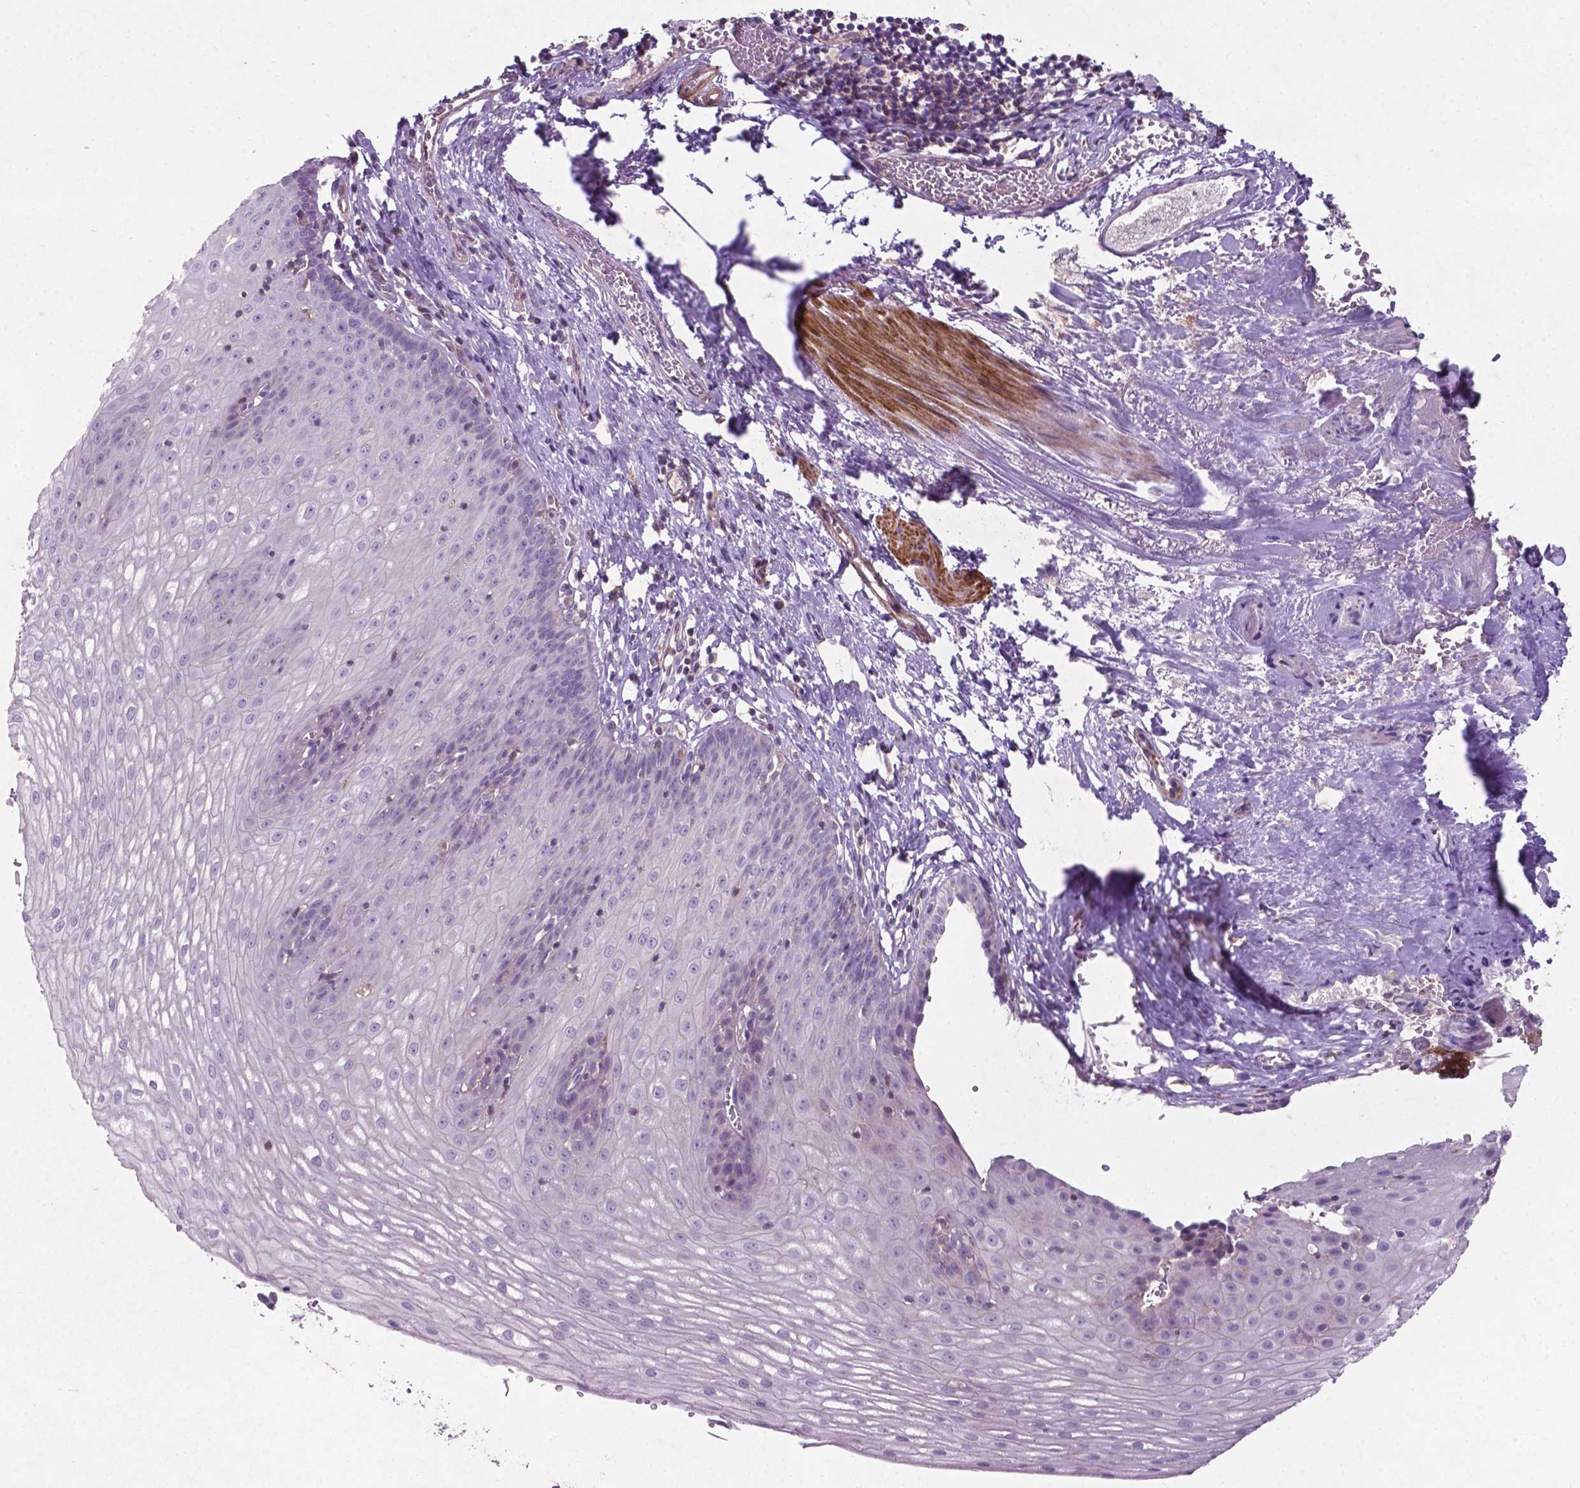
{"staining": {"intensity": "negative", "quantity": "none", "location": "none"}, "tissue": "esophagus", "cell_type": "Squamous epithelial cells", "image_type": "normal", "snomed": [{"axis": "morphology", "description": "Normal tissue, NOS"}, {"axis": "topography", "description": "Esophagus"}], "caption": "This is an immunohistochemistry image of unremarkable human esophagus. There is no expression in squamous epithelial cells.", "gene": "BMP4", "patient": {"sex": "male", "age": 72}}